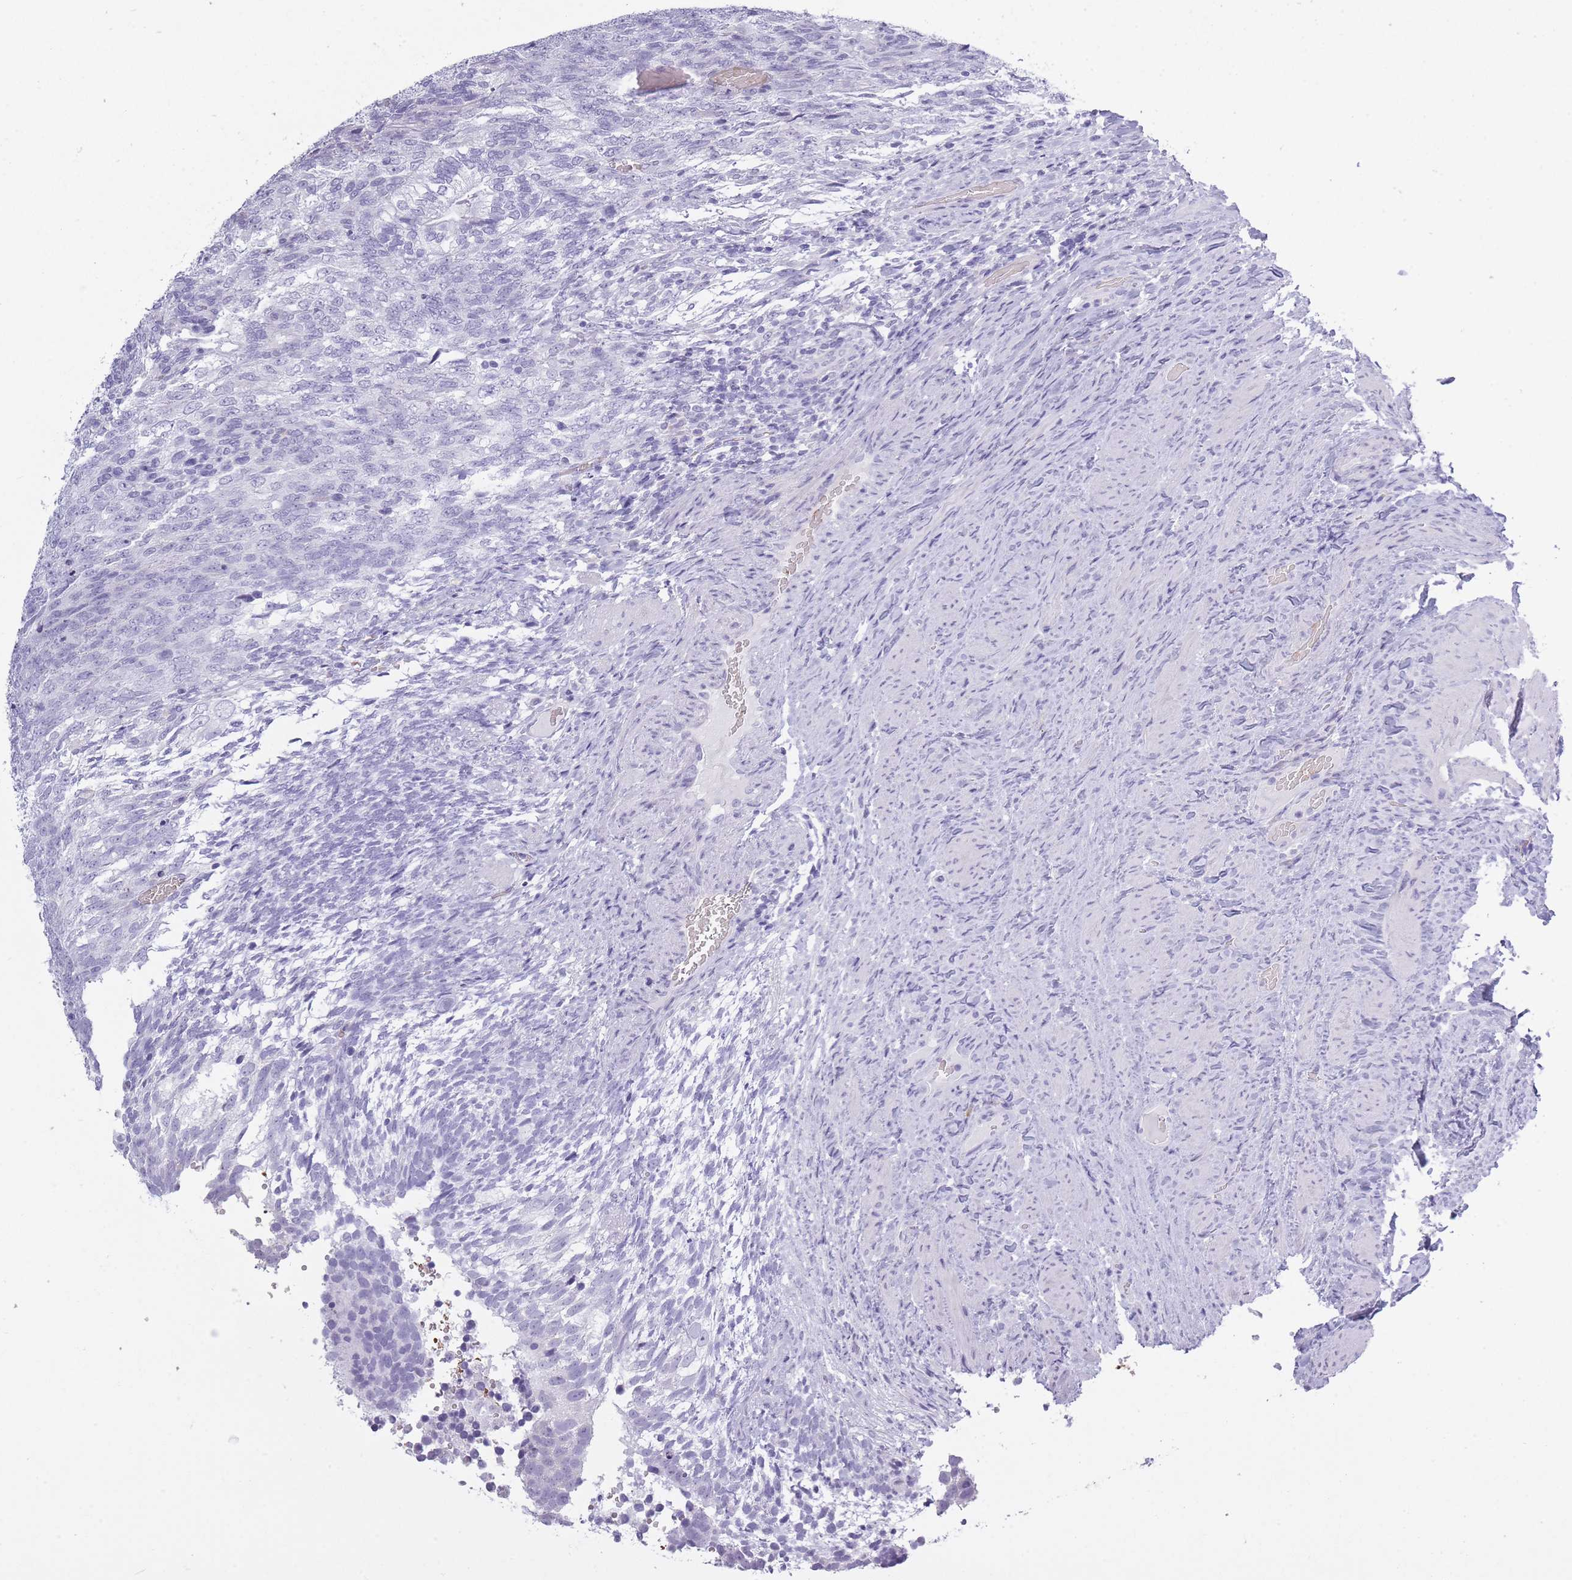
{"staining": {"intensity": "negative", "quantity": "none", "location": "none"}, "tissue": "testis cancer", "cell_type": "Tumor cells", "image_type": "cancer", "snomed": [{"axis": "morphology", "description": "Carcinoma, Embryonal, NOS"}, {"axis": "topography", "description": "Testis"}], "caption": "This micrograph is of testis cancer stained with IHC to label a protein in brown with the nuclei are counter-stained blue. There is no staining in tumor cells. (DAB (3,3'-diaminobenzidine) IHC with hematoxylin counter stain).", "gene": "OR7C1", "patient": {"sex": "male", "age": 23}}